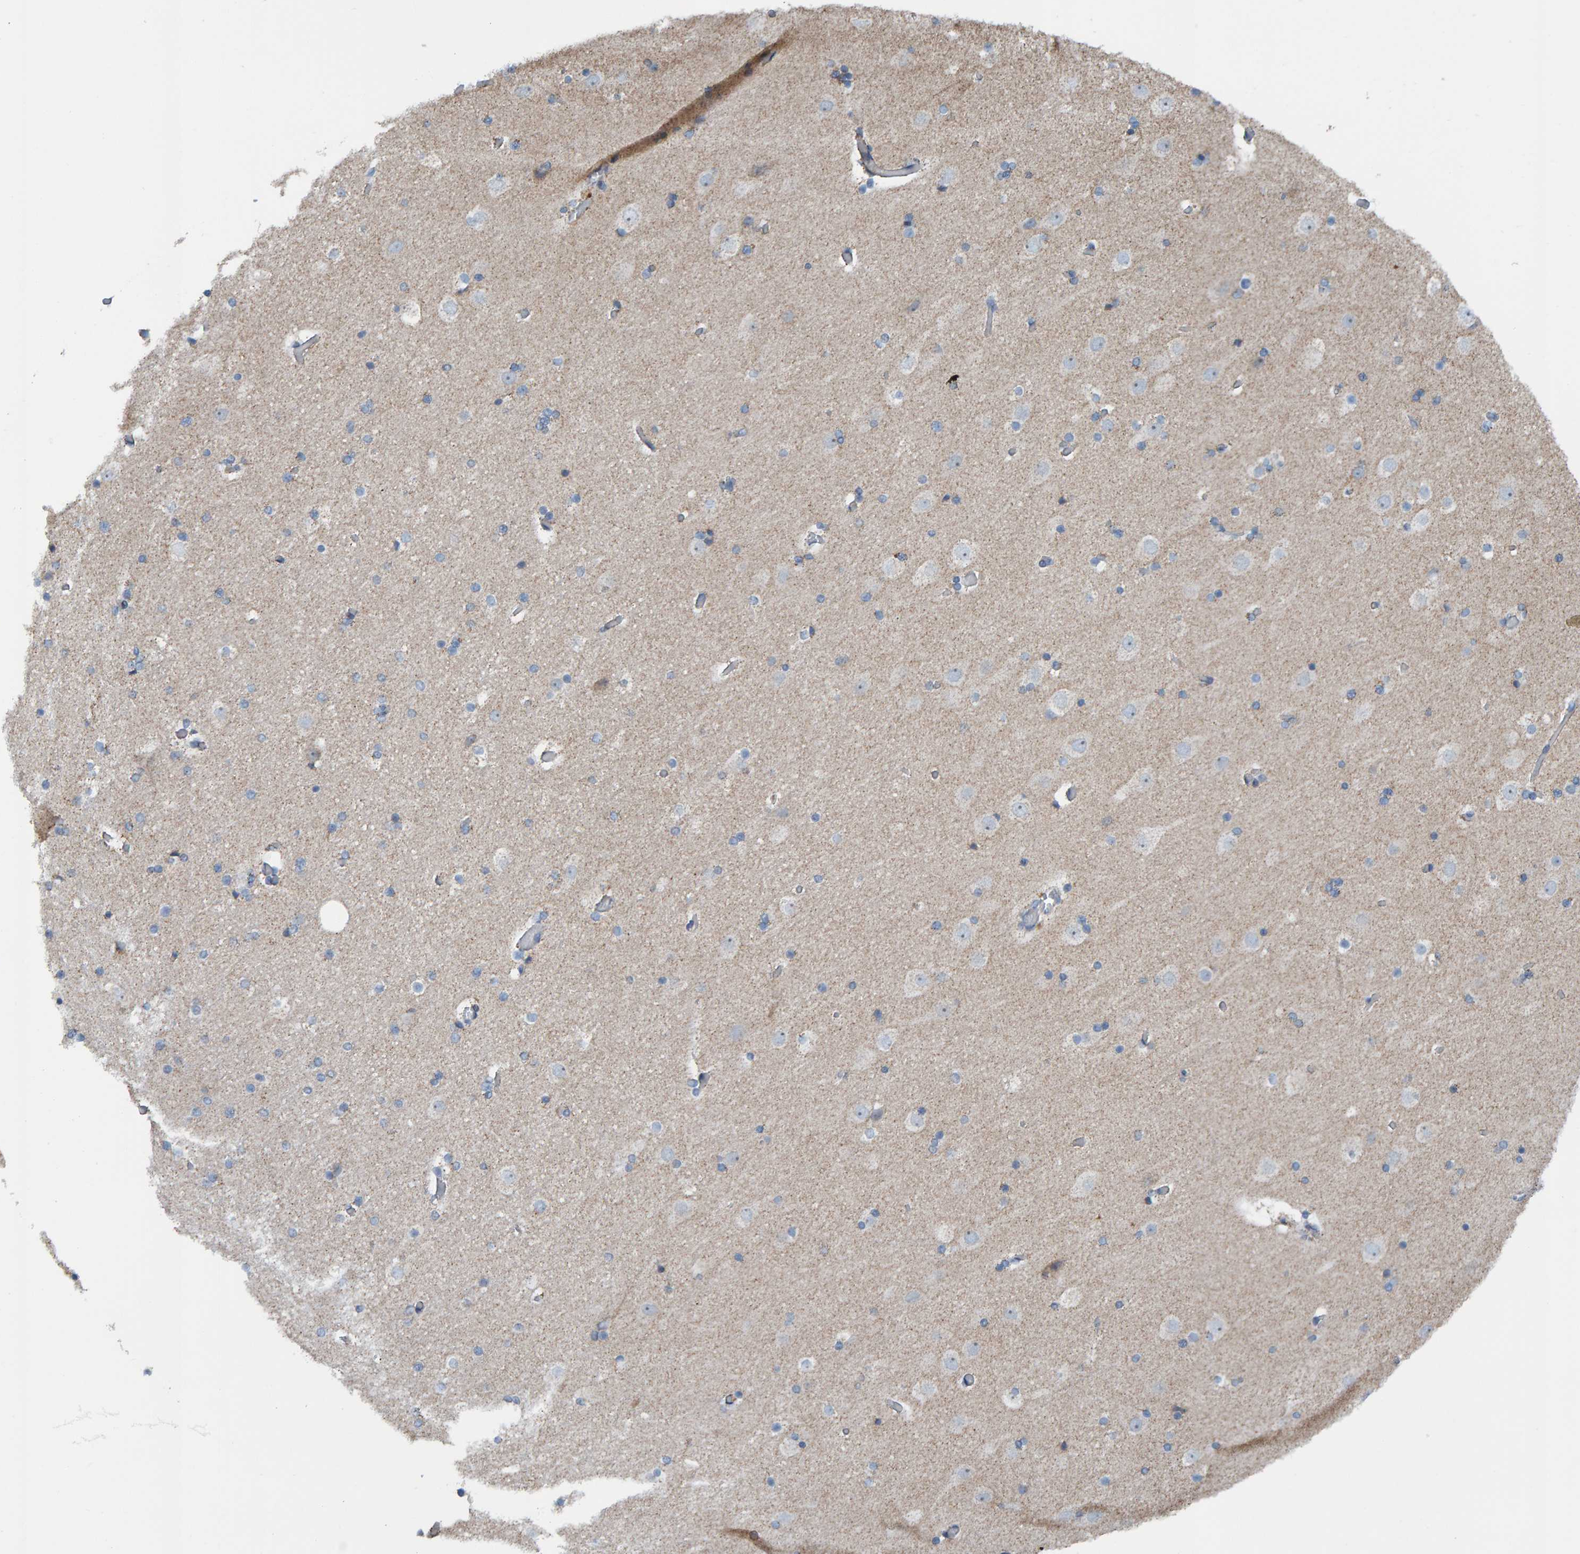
{"staining": {"intensity": "negative", "quantity": "none", "location": "none"}, "tissue": "cerebral cortex", "cell_type": "Endothelial cells", "image_type": "normal", "snomed": [{"axis": "morphology", "description": "Normal tissue, NOS"}, {"axis": "topography", "description": "Cerebral cortex"}], "caption": "Human cerebral cortex stained for a protein using IHC shows no positivity in endothelial cells.", "gene": "ZNF48", "patient": {"sex": "male", "age": 57}}